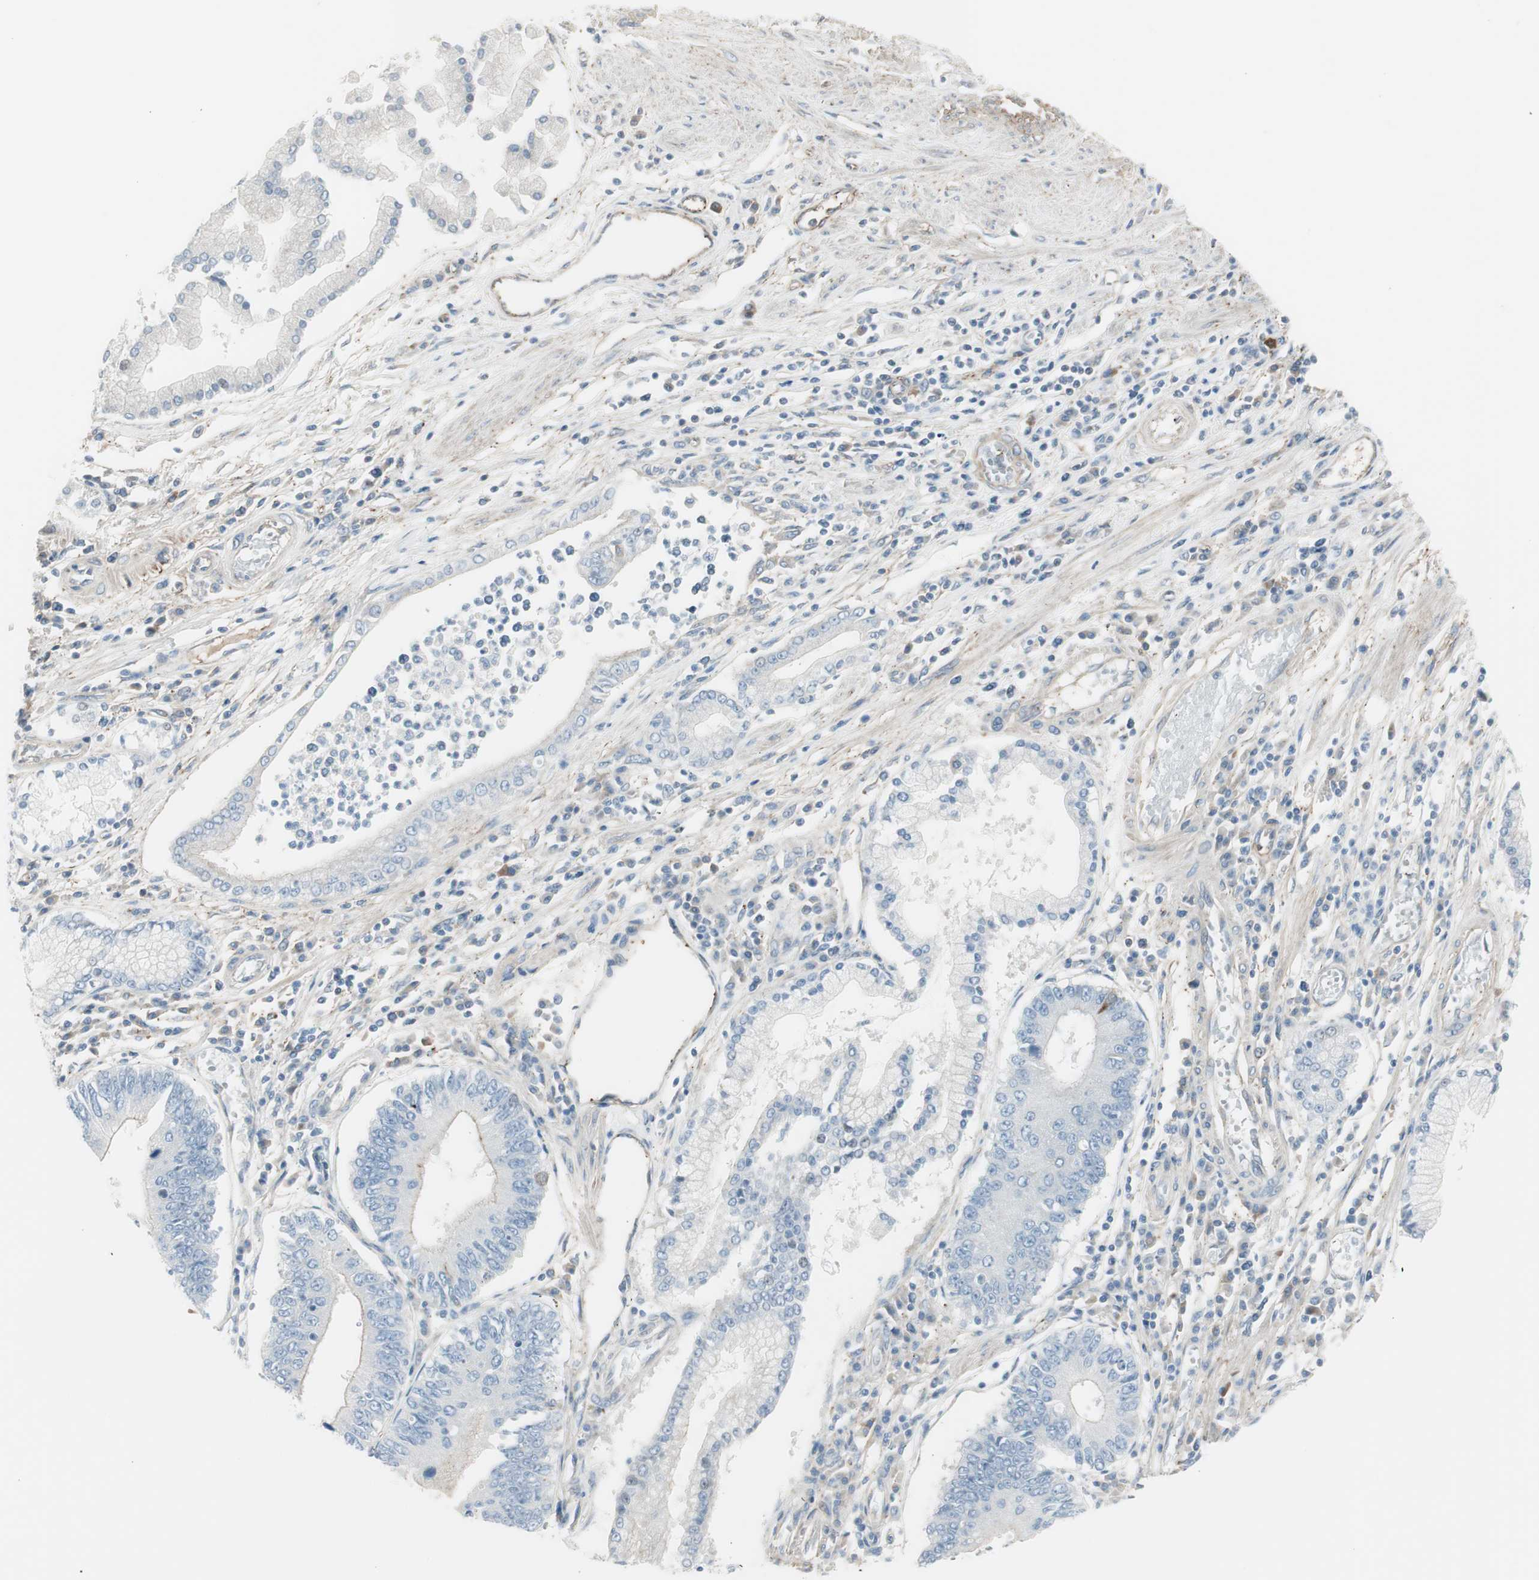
{"staining": {"intensity": "weak", "quantity": "<25%", "location": "cytoplasmic/membranous"}, "tissue": "stomach cancer", "cell_type": "Tumor cells", "image_type": "cancer", "snomed": [{"axis": "morphology", "description": "Adenocarcinoma, NOS"}, {"axis": "topography", "description": "Stomach"}], "caption": "Stomach adenocarcinoma was stained to show a protein in brown. There is no significant staining in tumor cells. (Brightfield microscopy of DAB (3,3'-diaminobenzidine) immunohistochemistry at high magnification).", "gene": "CACNA2D1", "patient": {"sex": "male", "age": 59}}